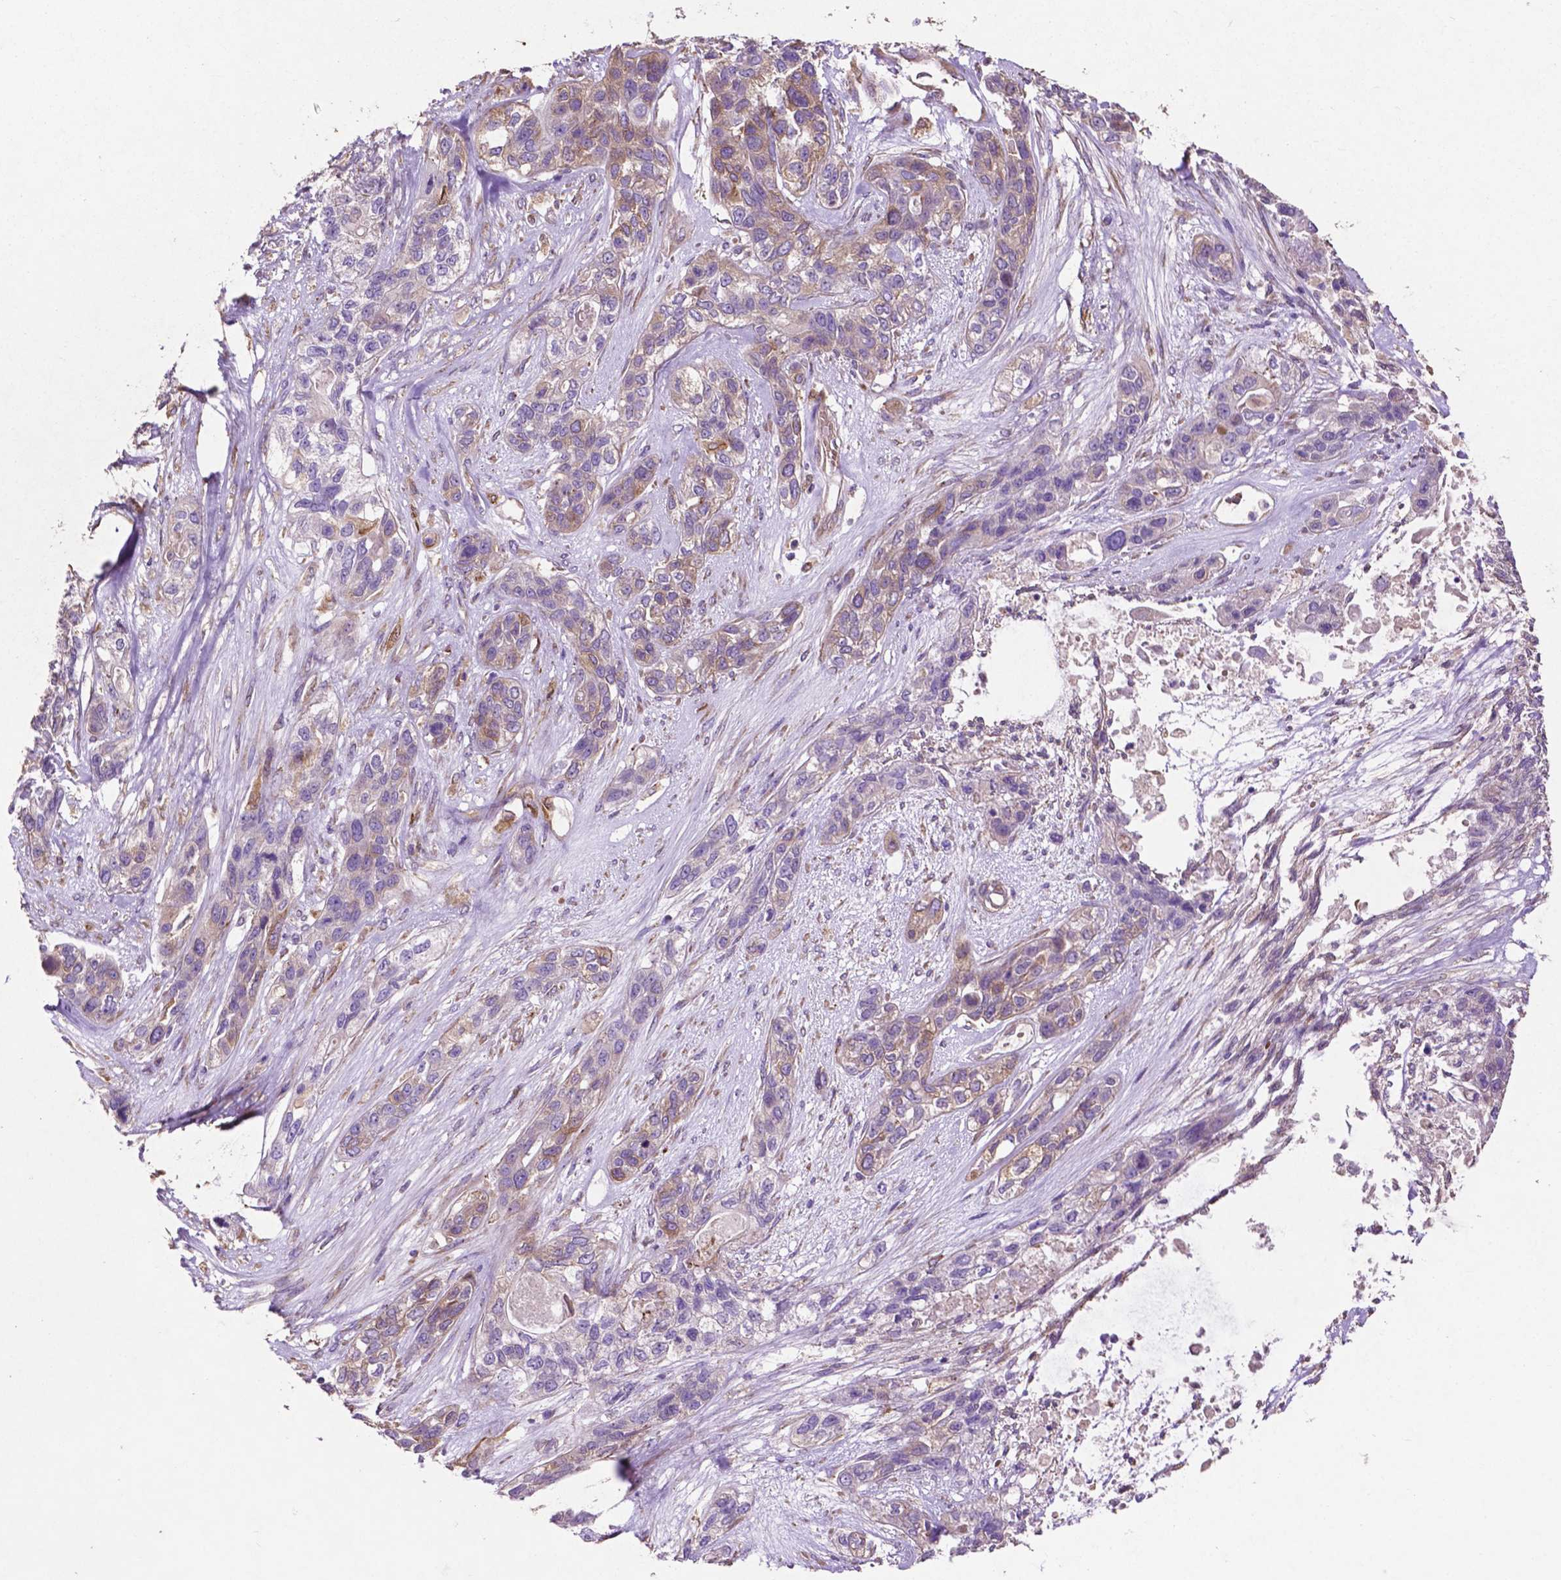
{"staining": {"intensity": "weak", "quantity": "<25%", "location": "cytoplasmic/membranous"}, "tissue": "lung cancer", "cell_type": "Tumor cells", "image_type": "cancer", "snomed": [{"axis": "morphology", "description": "Squamous cell carcinoma, NOS"}, {"axis": "topography", "description": "Lung"}], "caption": "Lung cancer was stained to show a protein in brown. There is no significant positivity in tumor cells.", "gene": "MBTPS1", "patient": {"sex": "female", "age": 70}}